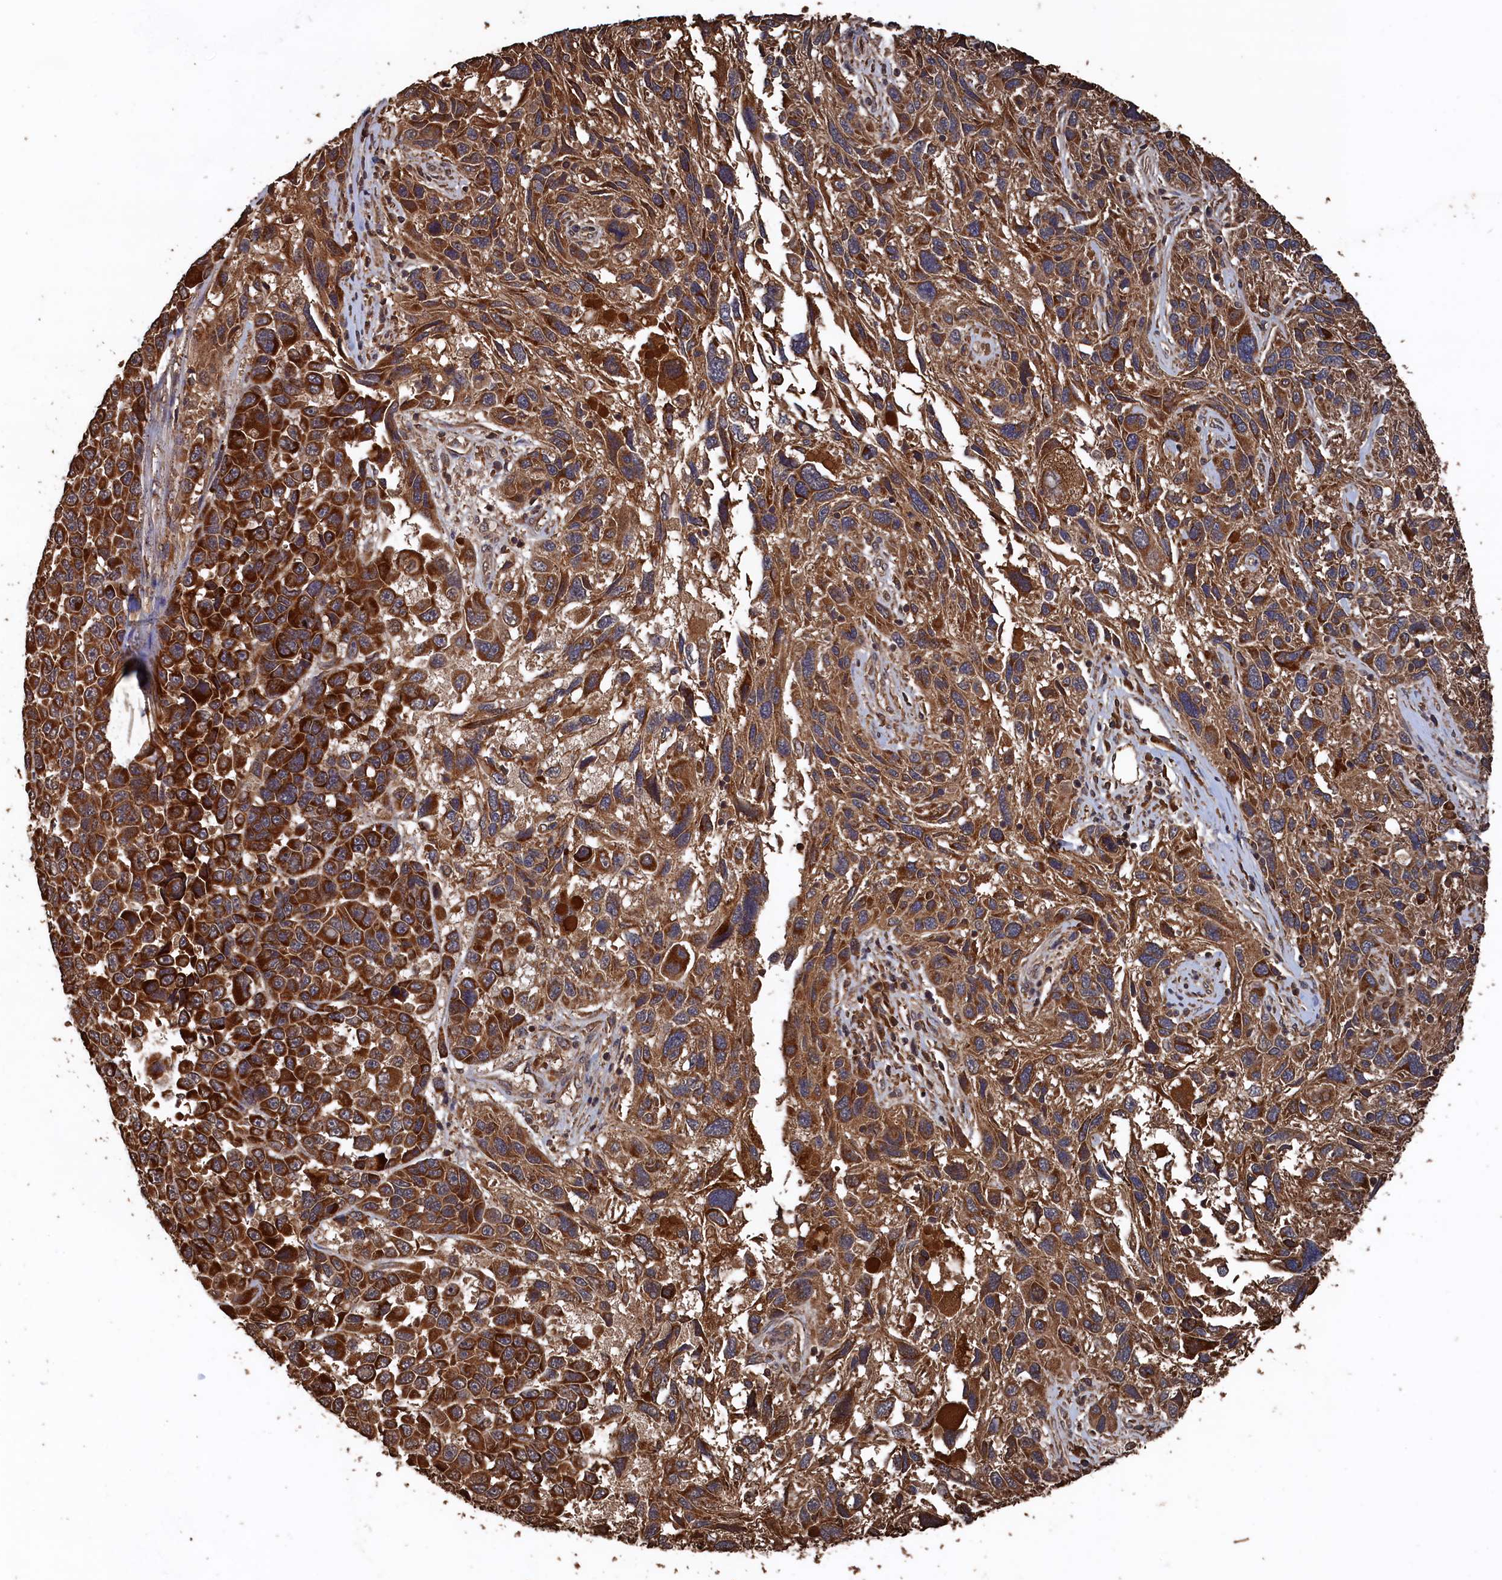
{"staining": {"intensity": "strong", "quantity": ">75%", "location": "cytoplasmic/membranous"}, "tissue": "melanoma", "cell_type": "Tumor cells", "image_type": "cancer", "snomed": [{"axis": "morphology", "description": "Malignant melanoma, NOS"}, {"axis": "topography", "description": "Skin"}], "caption": "A histopathology image showing strong cytoplasmic/membranous staining in about >75% of tumor cells in malignant melanoma, as visualized by brown immunohistochemical staining.", "gene": "SNX33", "patient": {"sex": "male", "age": 53}}